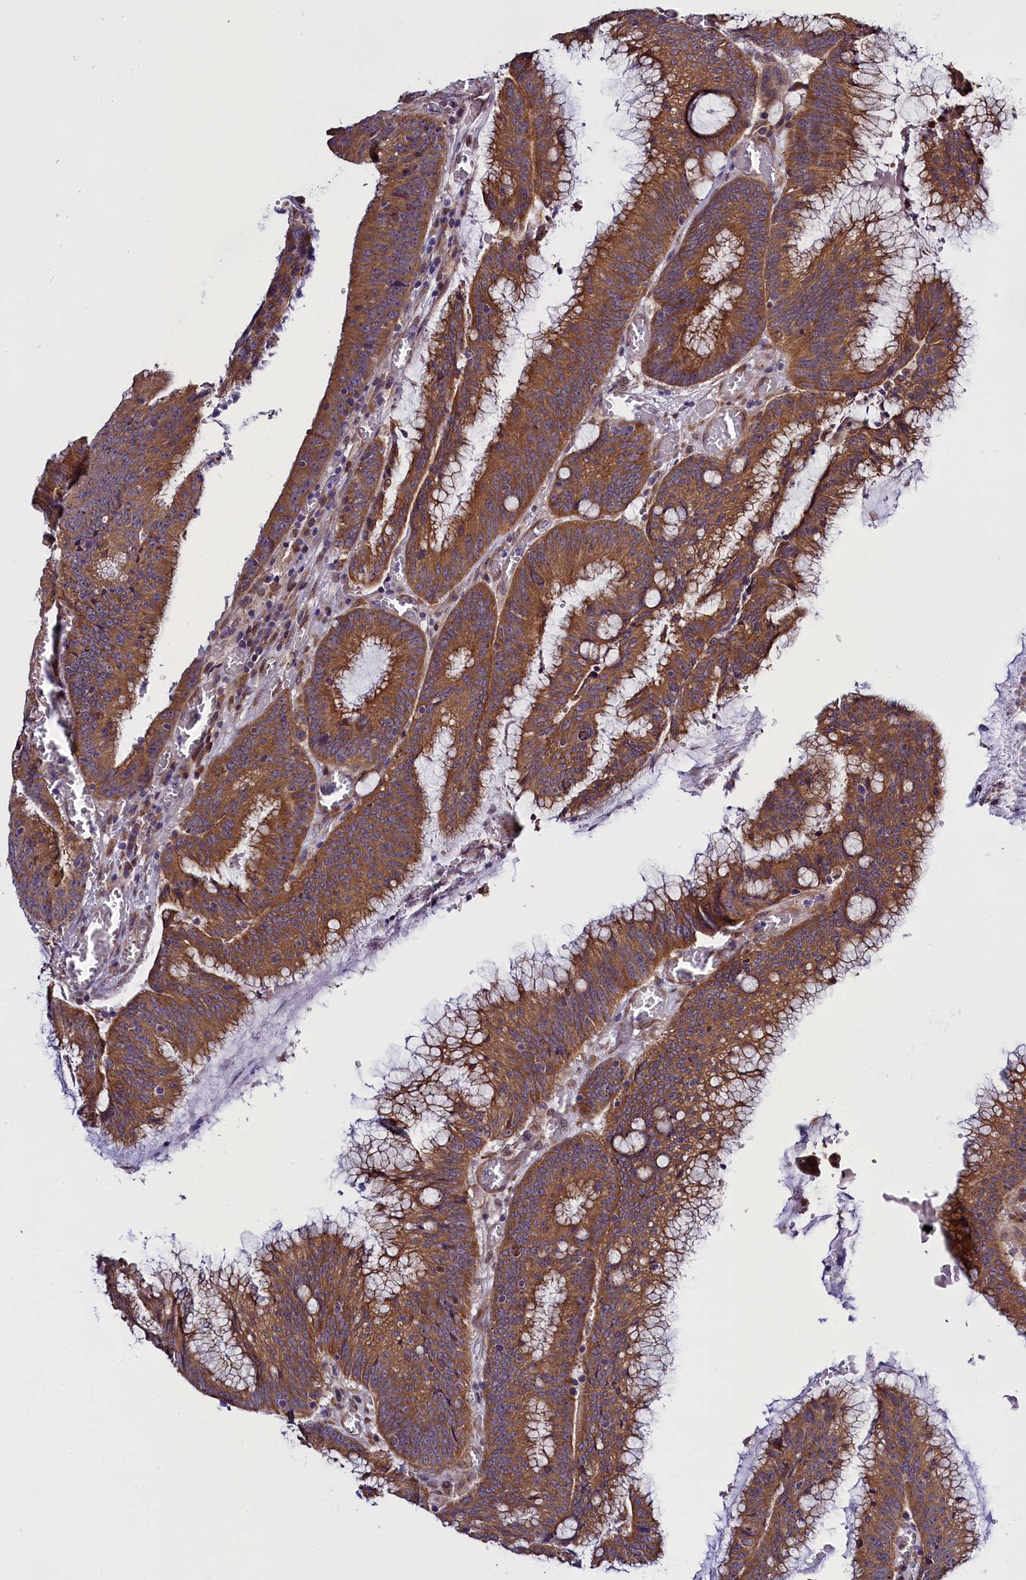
{"staining": {"intensity": "moderate", "quantity": ">75%", "location": "cytoplasmic/membranous"}, "tissue": "colorectal cancer", "cell_type": "Tumor cells", "image_type": "cancer", "snomed": [{"axis": "morphology", "description": "Adenocarcinoma, NOS"}, {"axis": "topography", "description": "Rectum"}], "caption": "IHC (DAB (3,3'-diaminobenzidine)) staining of adenocarcinoma (colorectal) demonstrates moderate cytoplasmic/membranous protein positivity in approximately >75% of tumor cells.", "gene": "UACA", "patient": {"sex": "female", "age": 77}}